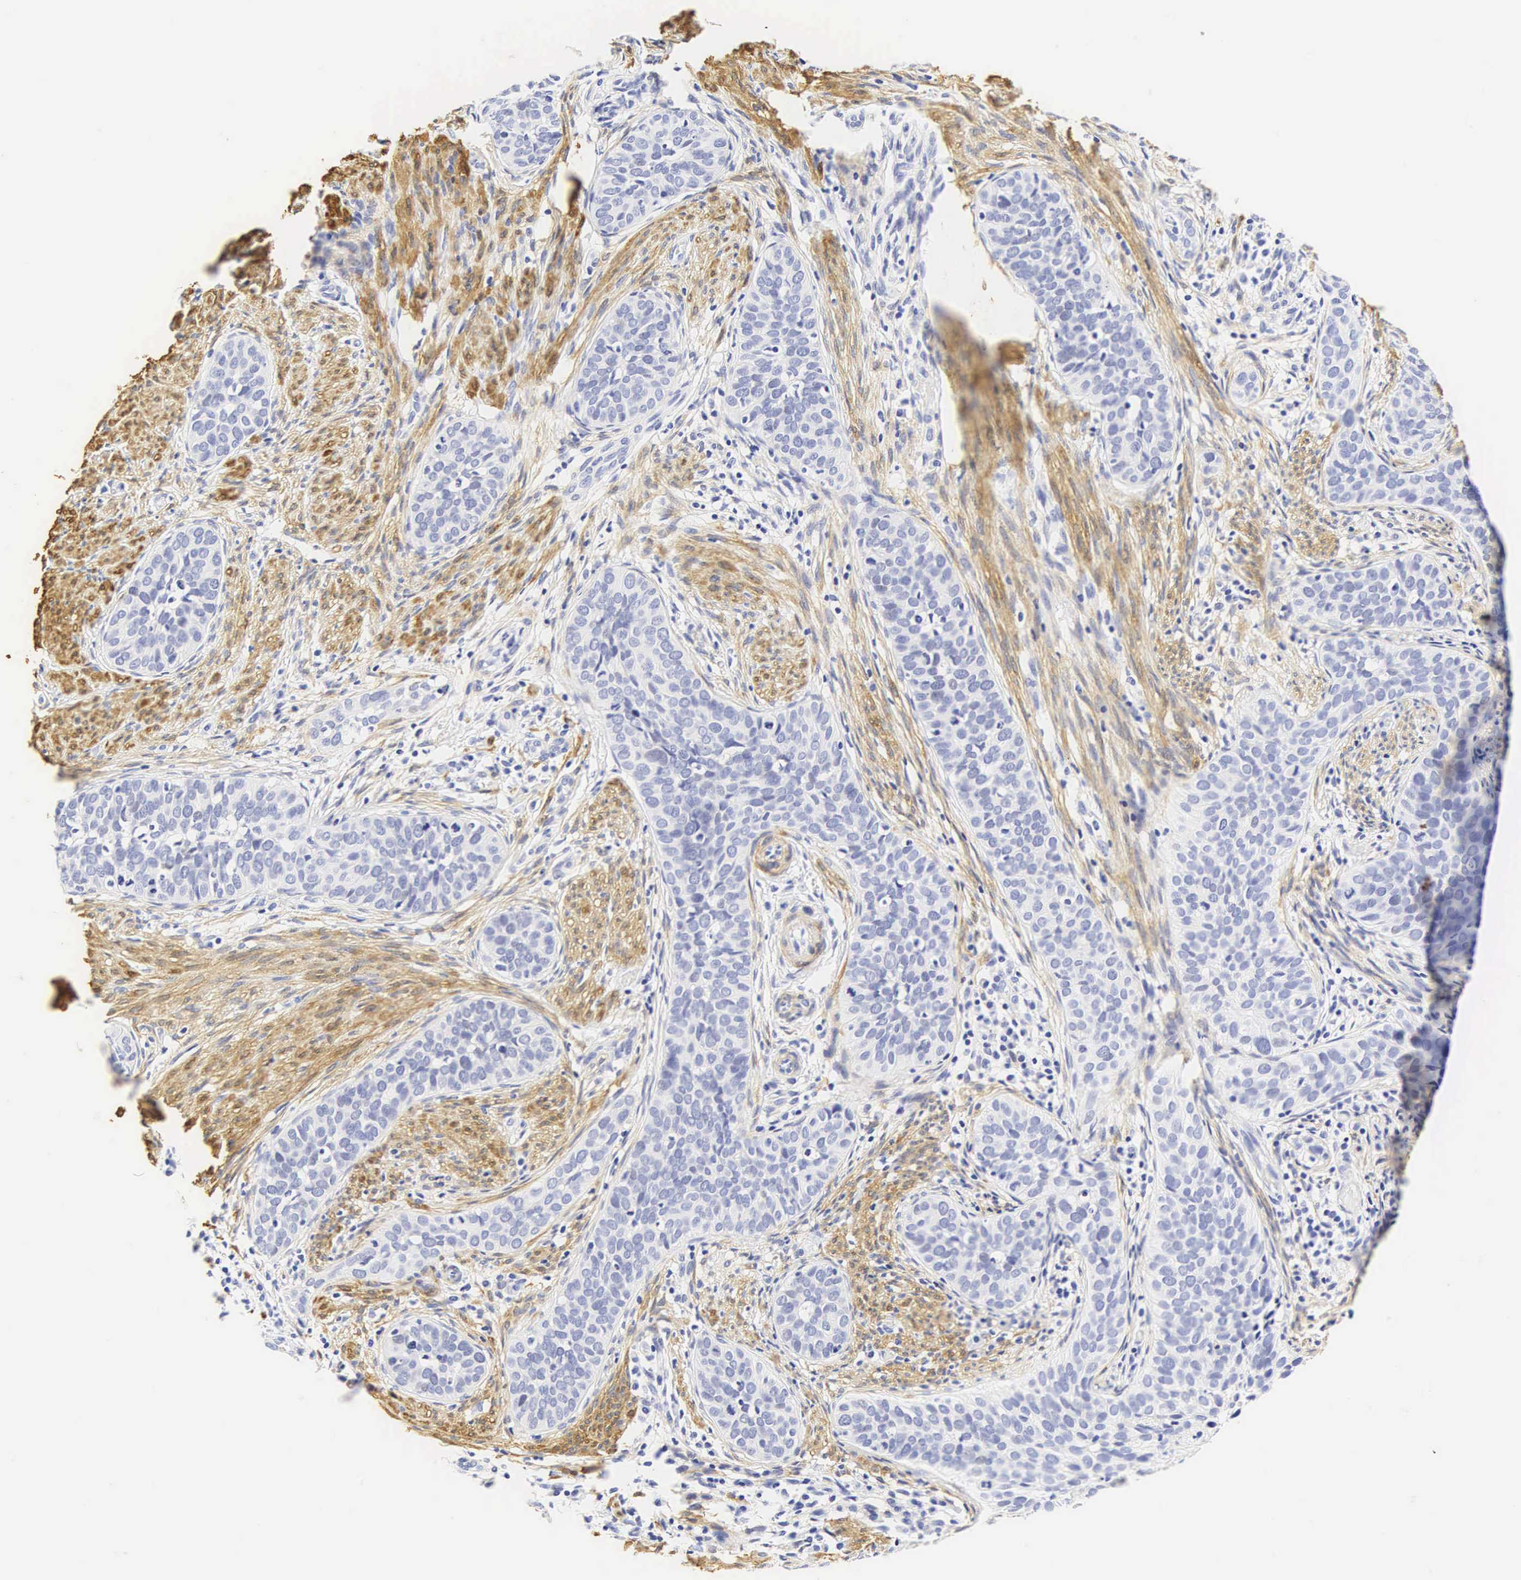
{"staining": {"intensity": "negative", "quantity": "none", "location": "none"}, "tissue": "cervical cancer", "cell_type": "Tumor cells", "image_type": "cancer", "snomed": [{"axis": "morphology", "description": "Squamous cell carcinoma, NOS"}, {"axis": "topography", "description": "Cervix"}], "caption": "Immunohistochemical staining of squamous cell carcinoma (cervical) shows no significant expression in tumor cells. (Immunohistochemistry, brightfield microscopy, high magnification).", "gene": "CNN1", "patient": {"sex": "female", "age": 31}}